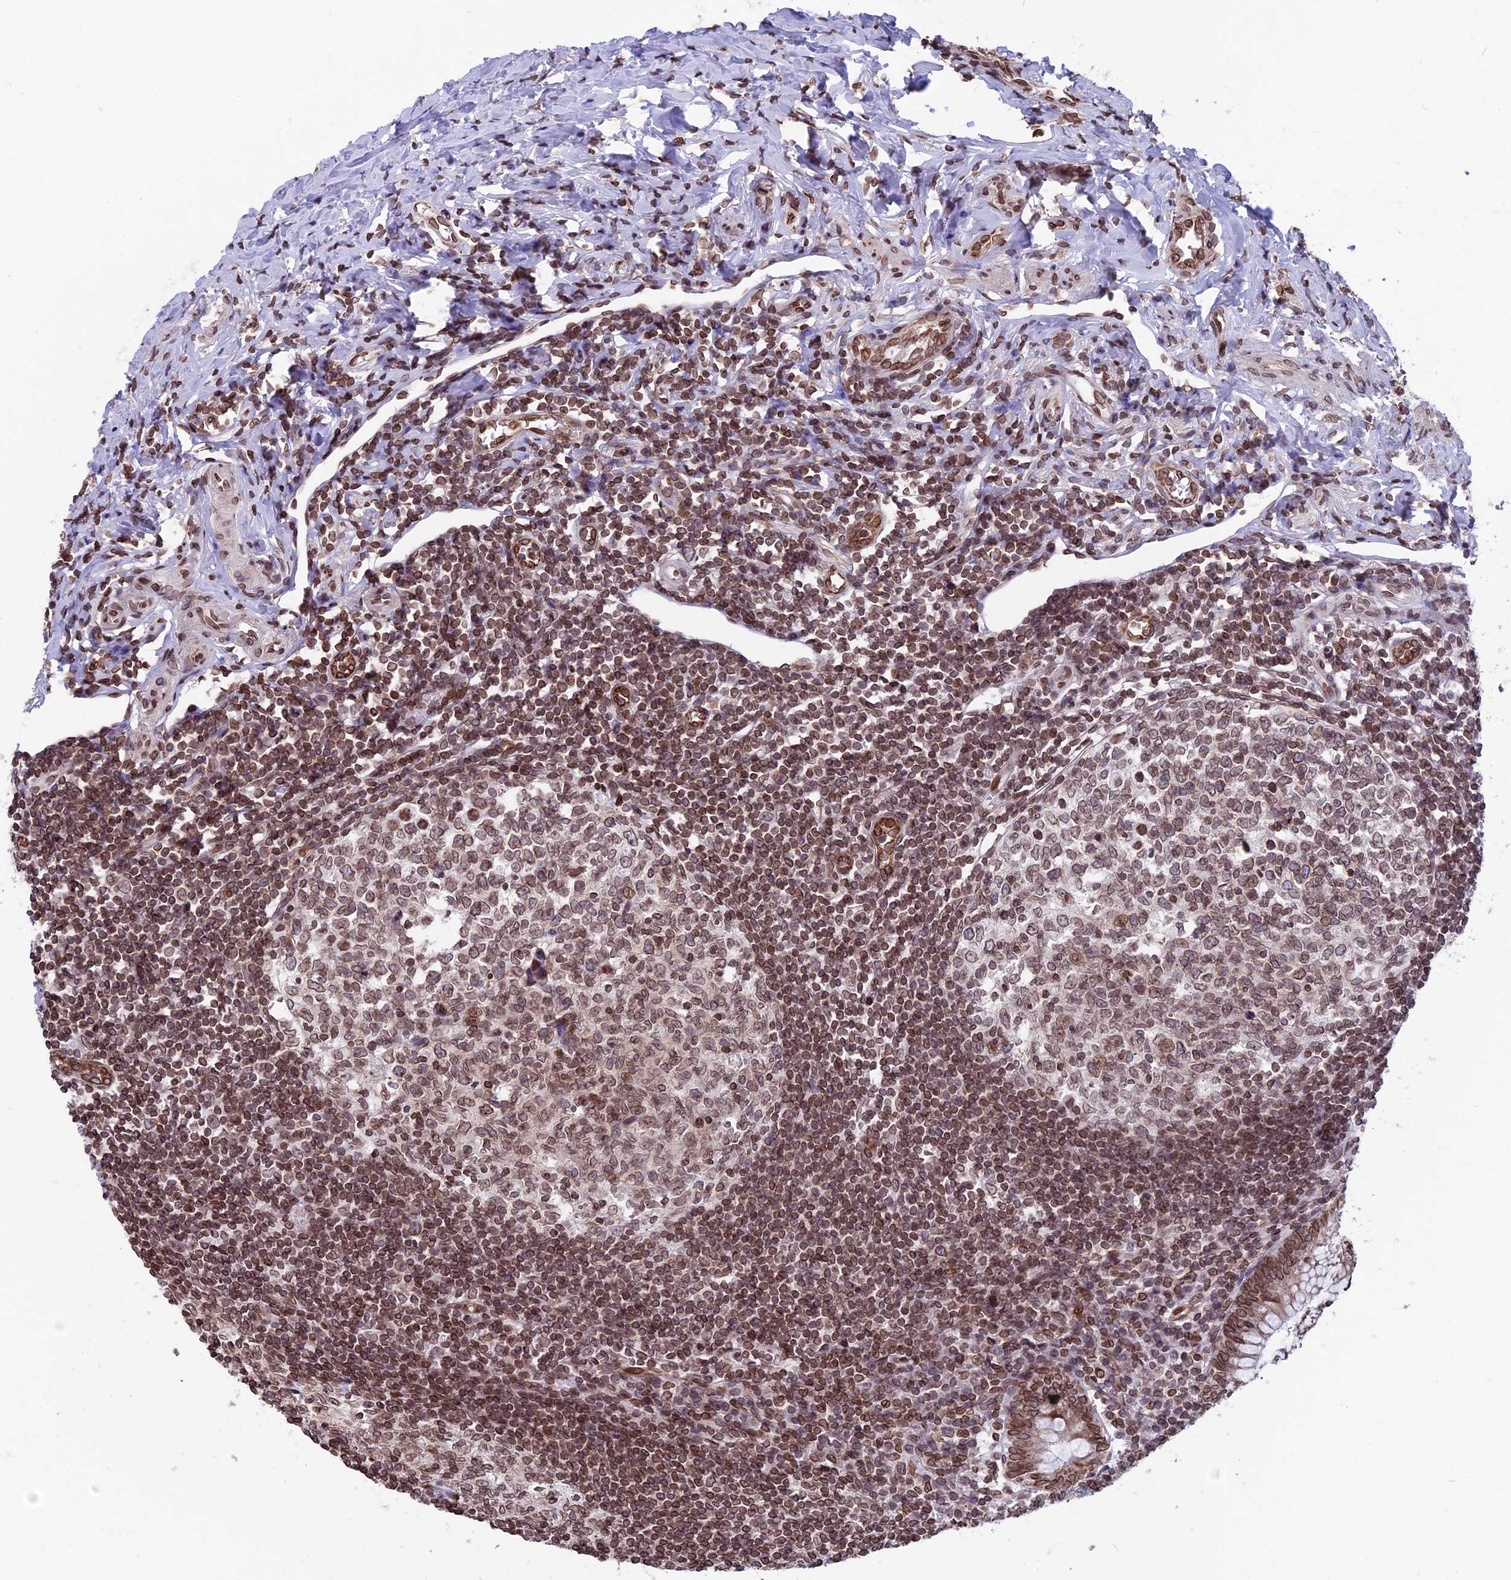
{"staining": {"intensity": "moderate", "quantity": ">75%", "location": "cytoplasmic/membranous,nuclear"}, "tissue": "appendix", "cell_type": "Glandular cells", "image_type": "normal", "snomed": [{"axis": "morphology", "description": "Normal tissue, NOS"}, {"axis": "topography", "description": "Appendix"}], "caption": "Protein positivity by IHC demonstrates moderate cytoplasmic/membranous,nuclear staining in about >75% of glandular cells in unremarkable appendix.", "gene": "PTCHD4", "patient": {"sex": "female", "age": 33}}